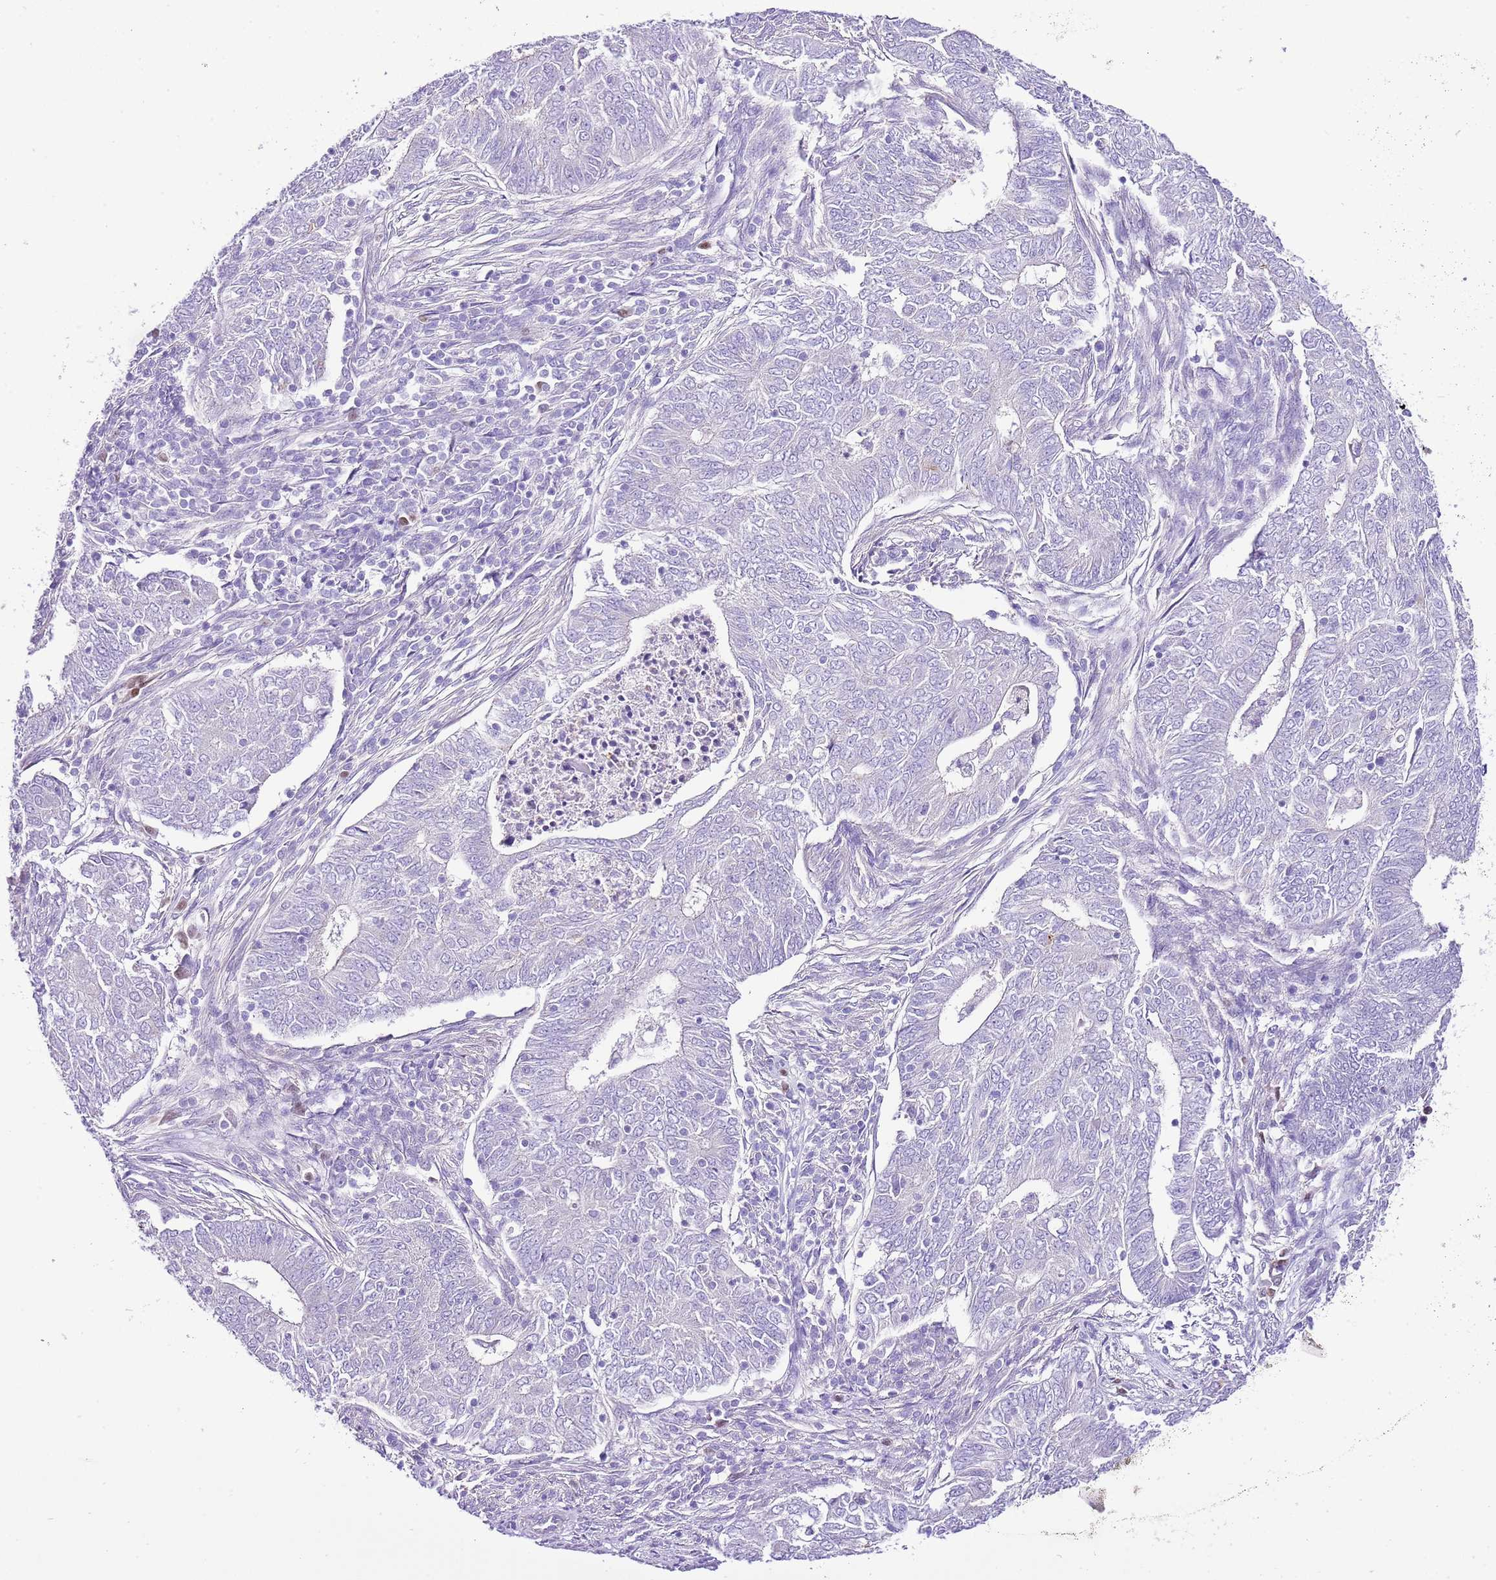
{"staining": {"intensity": "negative", "quantity": "none", "location": "none"}, "tissue": "endometrial cancer", "cell_type": "Tumor cells", "image_type": "cancer", "snomed": [{"axis": "morphology", "description": "Adenocarcinoma, NOS"}, {"axis": "topography", "description": "Endometrium"}], "caption": "Immunohistochemistry micrograph of neoplastic tissue: endometrial adenocarcinoma stained with DAB reveals no significant protein expression in tumor cells.", "gene": "BHLHA15", "patient": {"sex": "female", "age": 62}}